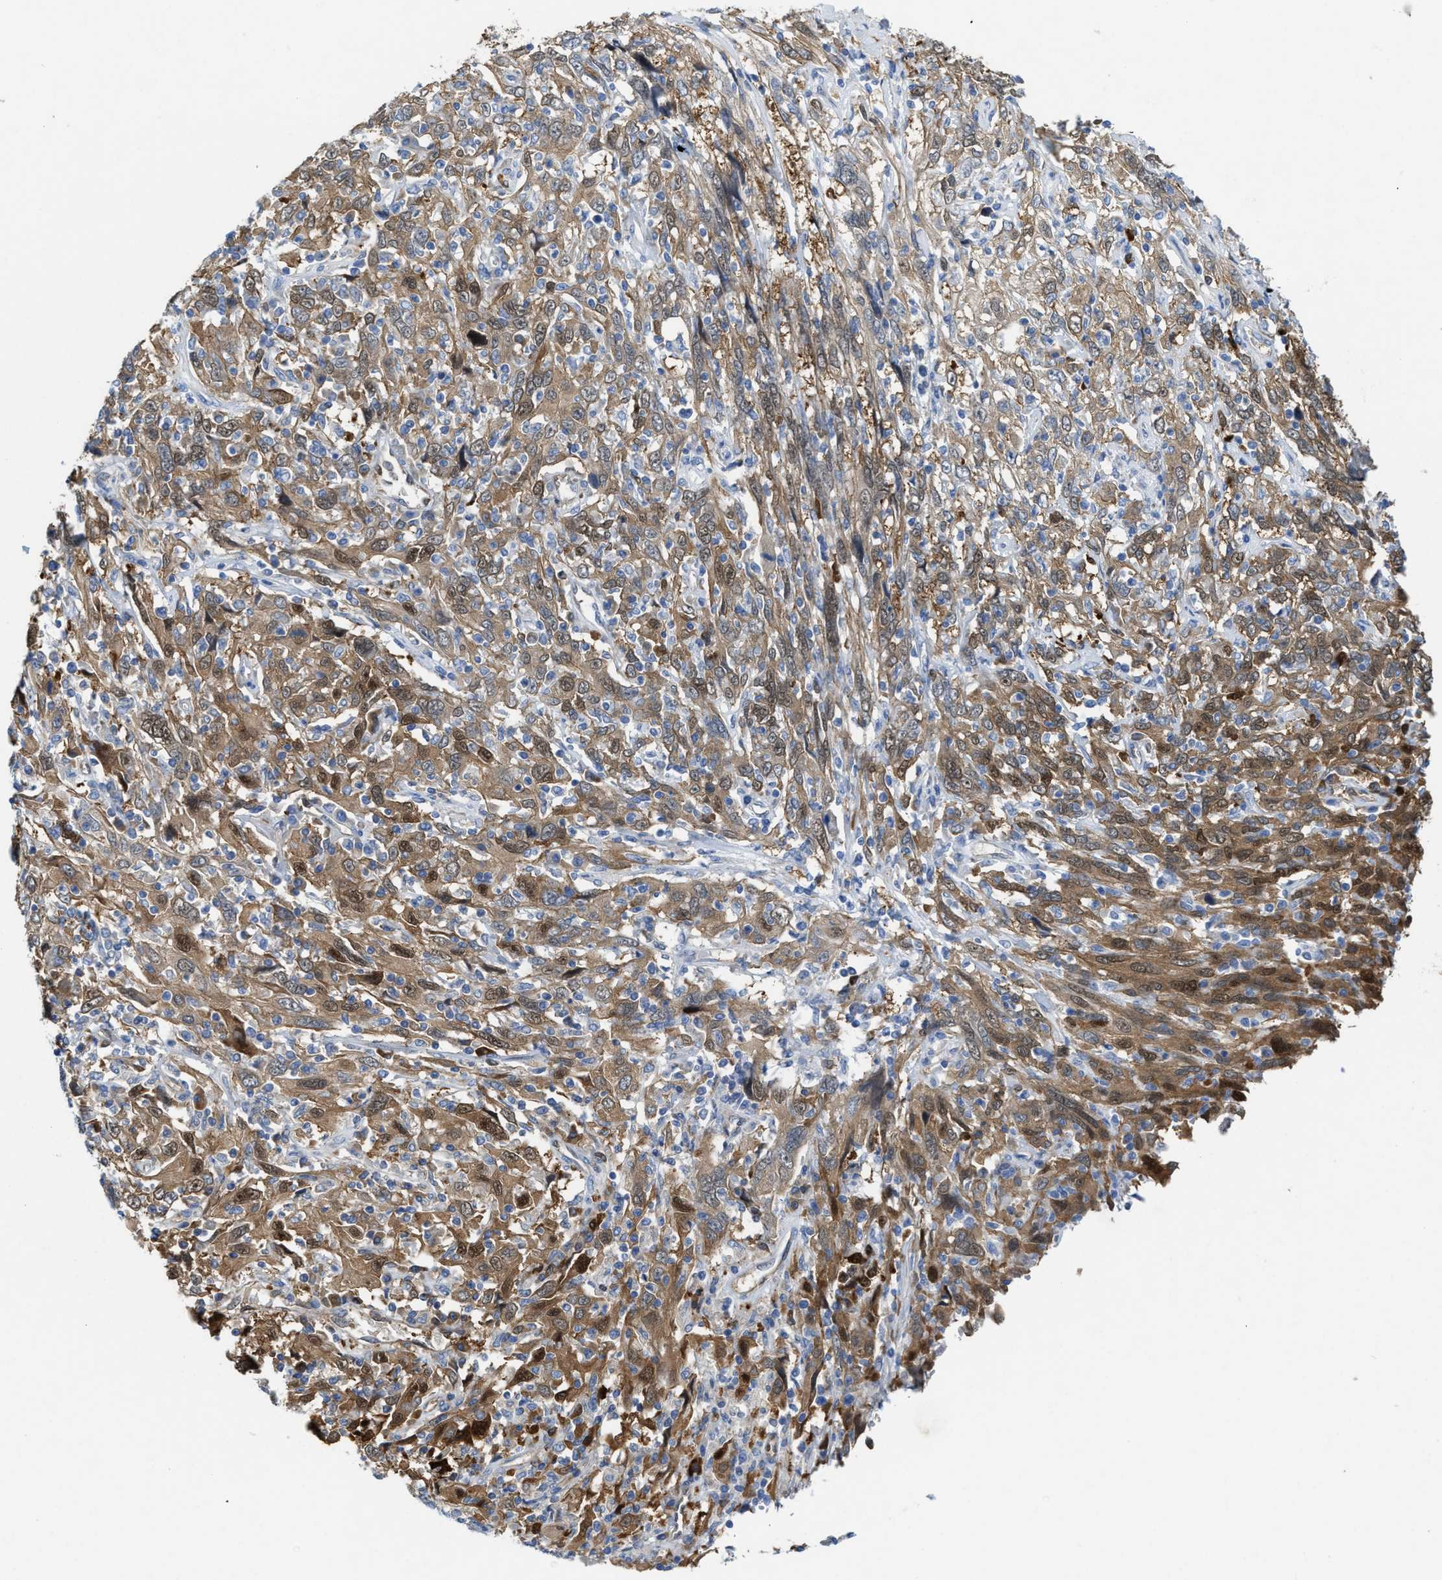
{"staining": {"intensity": "moderate", "quantity": ">75%", "location": "cytoplasmic/membranous,nuclear"}, "tissue": "cervical cancer", "cell_type": "Tumor cells", "image_type": "cancer", "snomed": [{"axis": "morphology", "description": "Squamous cell carcinoma, NOS"}, {"axis": "topography", "description": "Cervix"}], "caption": "Immunohistochemical staining of human cervical cancer (squamous cell carcinoma) displays medium levels of moderate cytoplasmic/membranous and nuclear expression in approximately >75% of tumor cells.", "gene": "ASS1", "patient": {"sex": "female", "age": 46}}